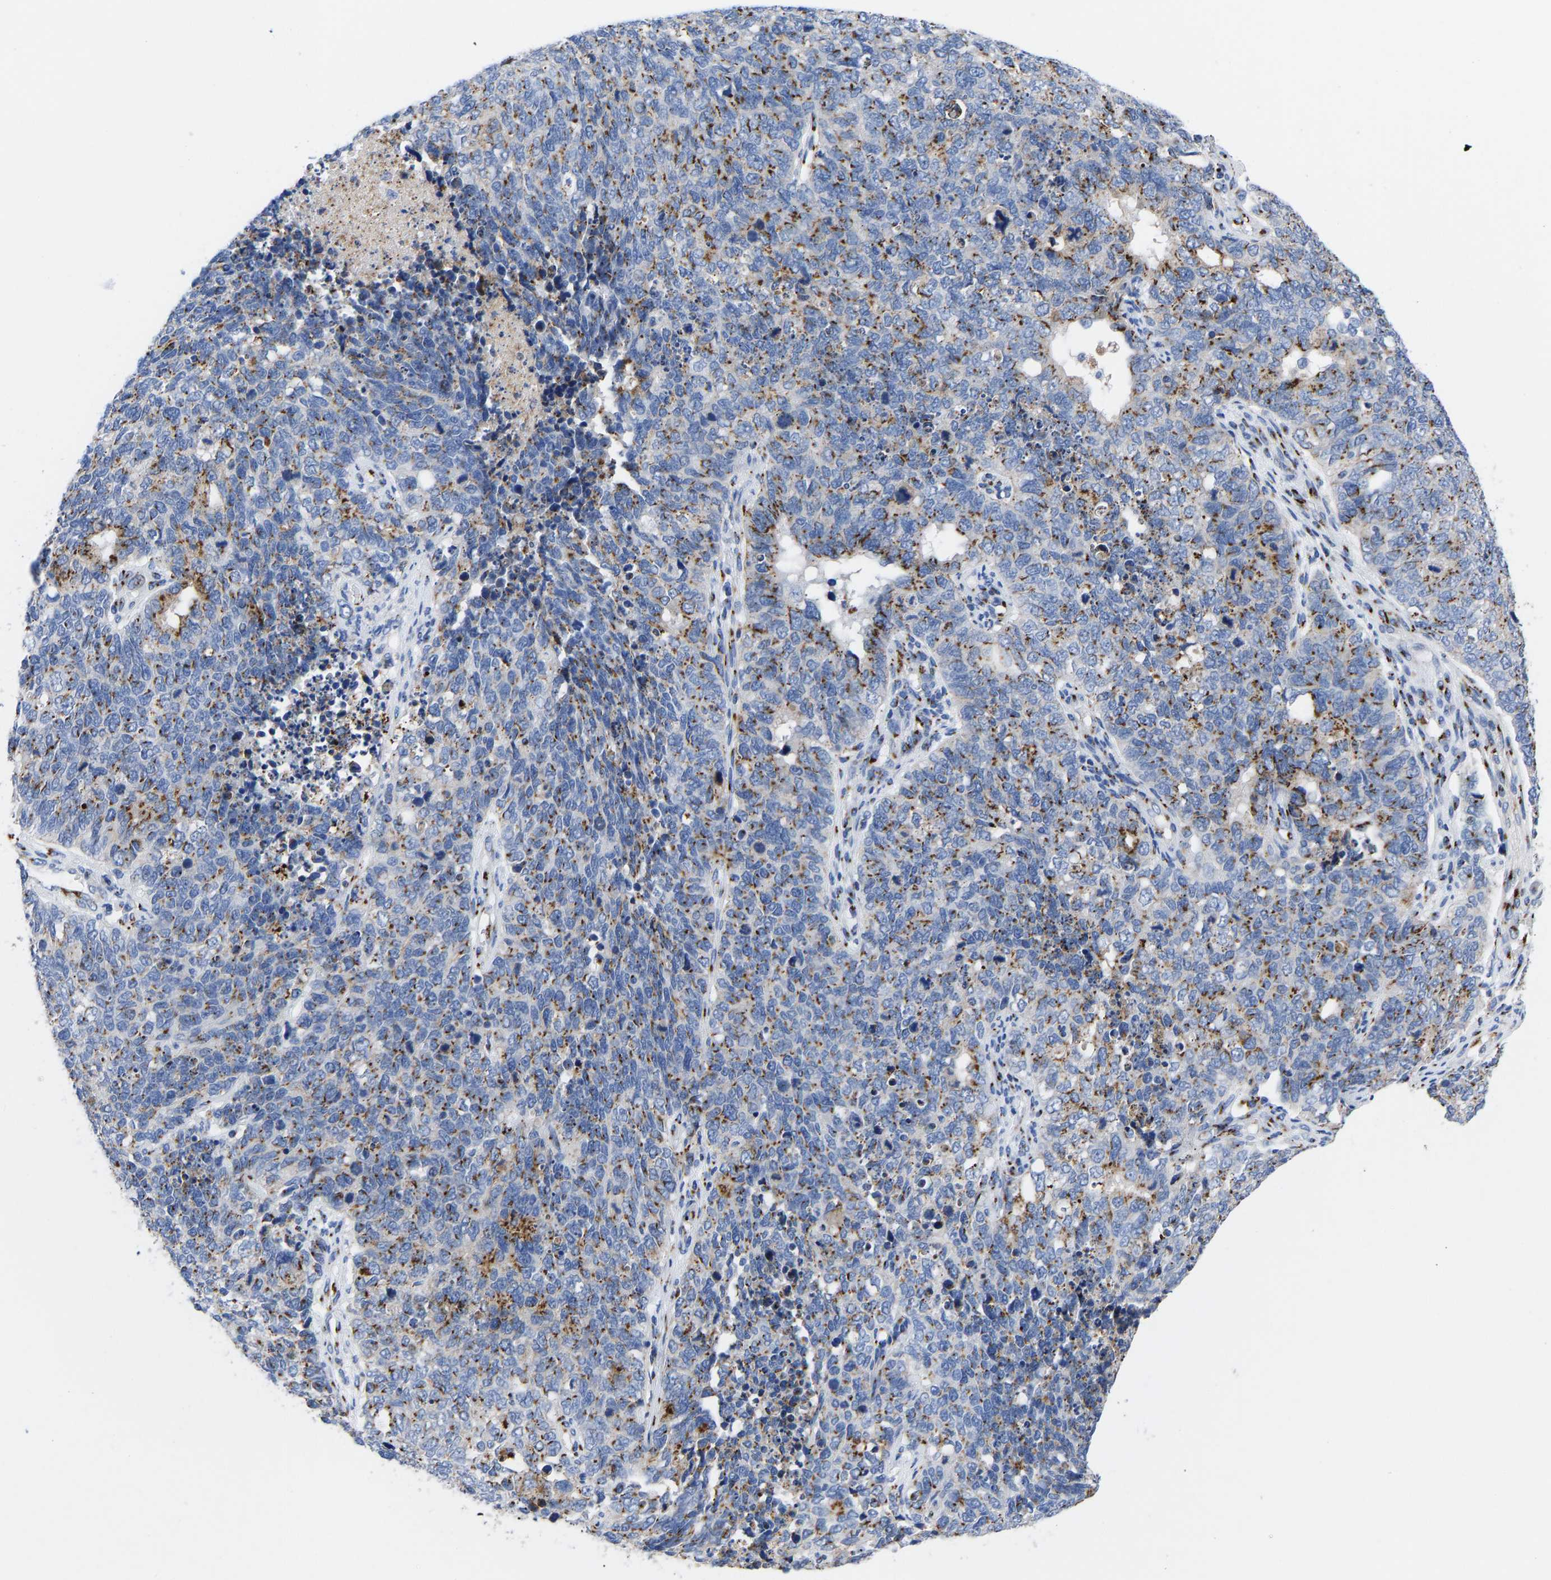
{"staining": {"intensity": "moderate", "quantity": ">75%", "location": "cytoplasmic/membranous"}, "tissue": "cervical cancer", "cell_type": "Tumor cells", "image_type": "cancer", "snomed": [{"axis": "morphology", "description": "Squamous cell carcinoma, NOS"}, {"axis": "topography", "description": "Cervix"}], "caption": "A photomicrograph showing moderate cytoplasmic/membranous staining in about >75% of tumor cells in squamous cell carcinoma (cervical), as visualized by brown immunohistochemical staining.", "gene": "TMEM87A", "patient": {"sex": "female", "age": 63}}